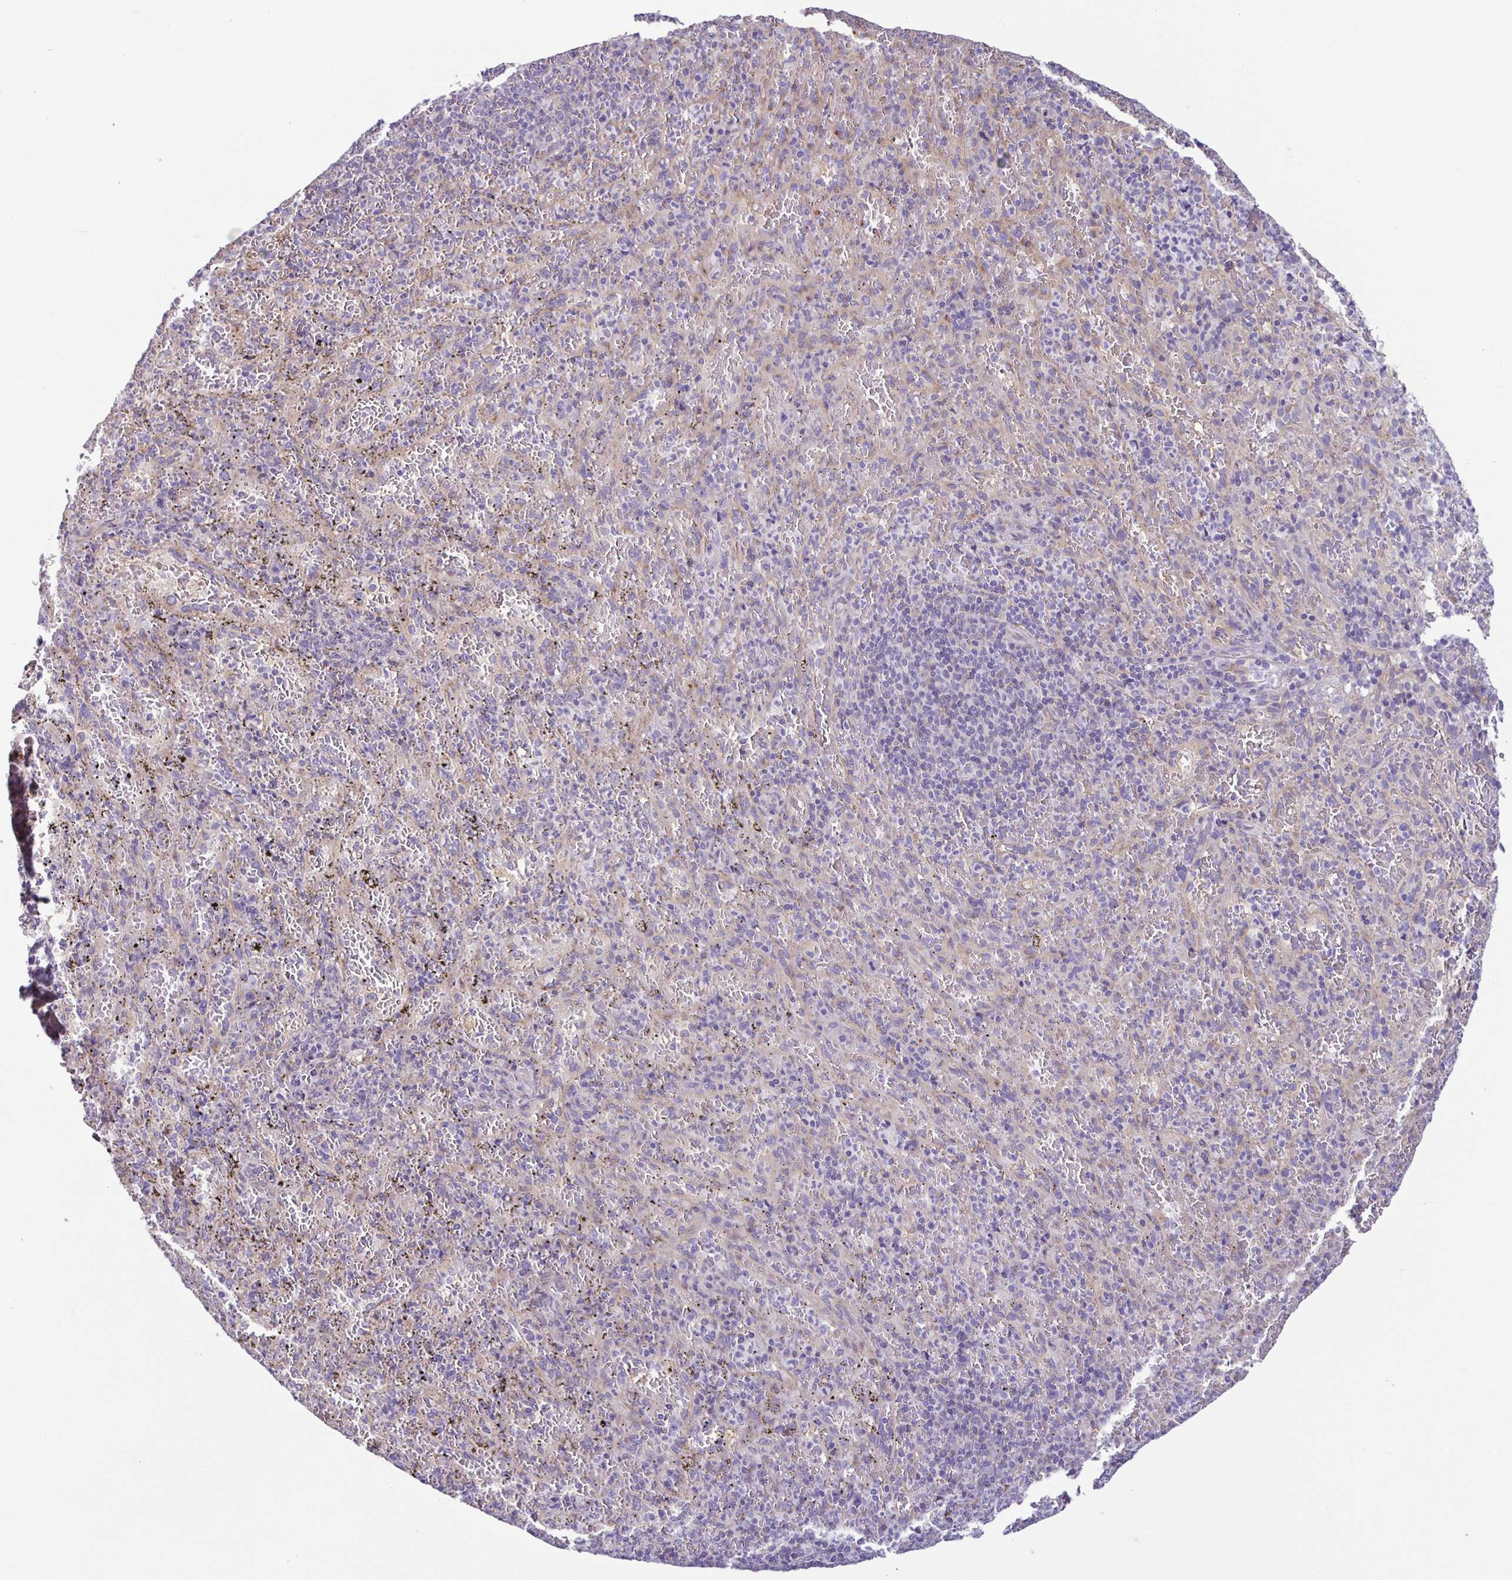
{"staining": {"intensity": "negative", "quantity": "none", "location": "none"}, "tissue": "spleen", "cell_type": "Cells in red pulp", "image_type": "normal", "snomed": [{"axis": "morphology", "description": "Normal tissue, NOS"}, {"axis": "topography", "description": "Spleen"}], "caption": "The micrograph shows no staining of cells in red pulp in normal spleen. Nuclei are stained in blue.", "gene": "BOLL", "patient": {"sex": "male", "age": 57}}